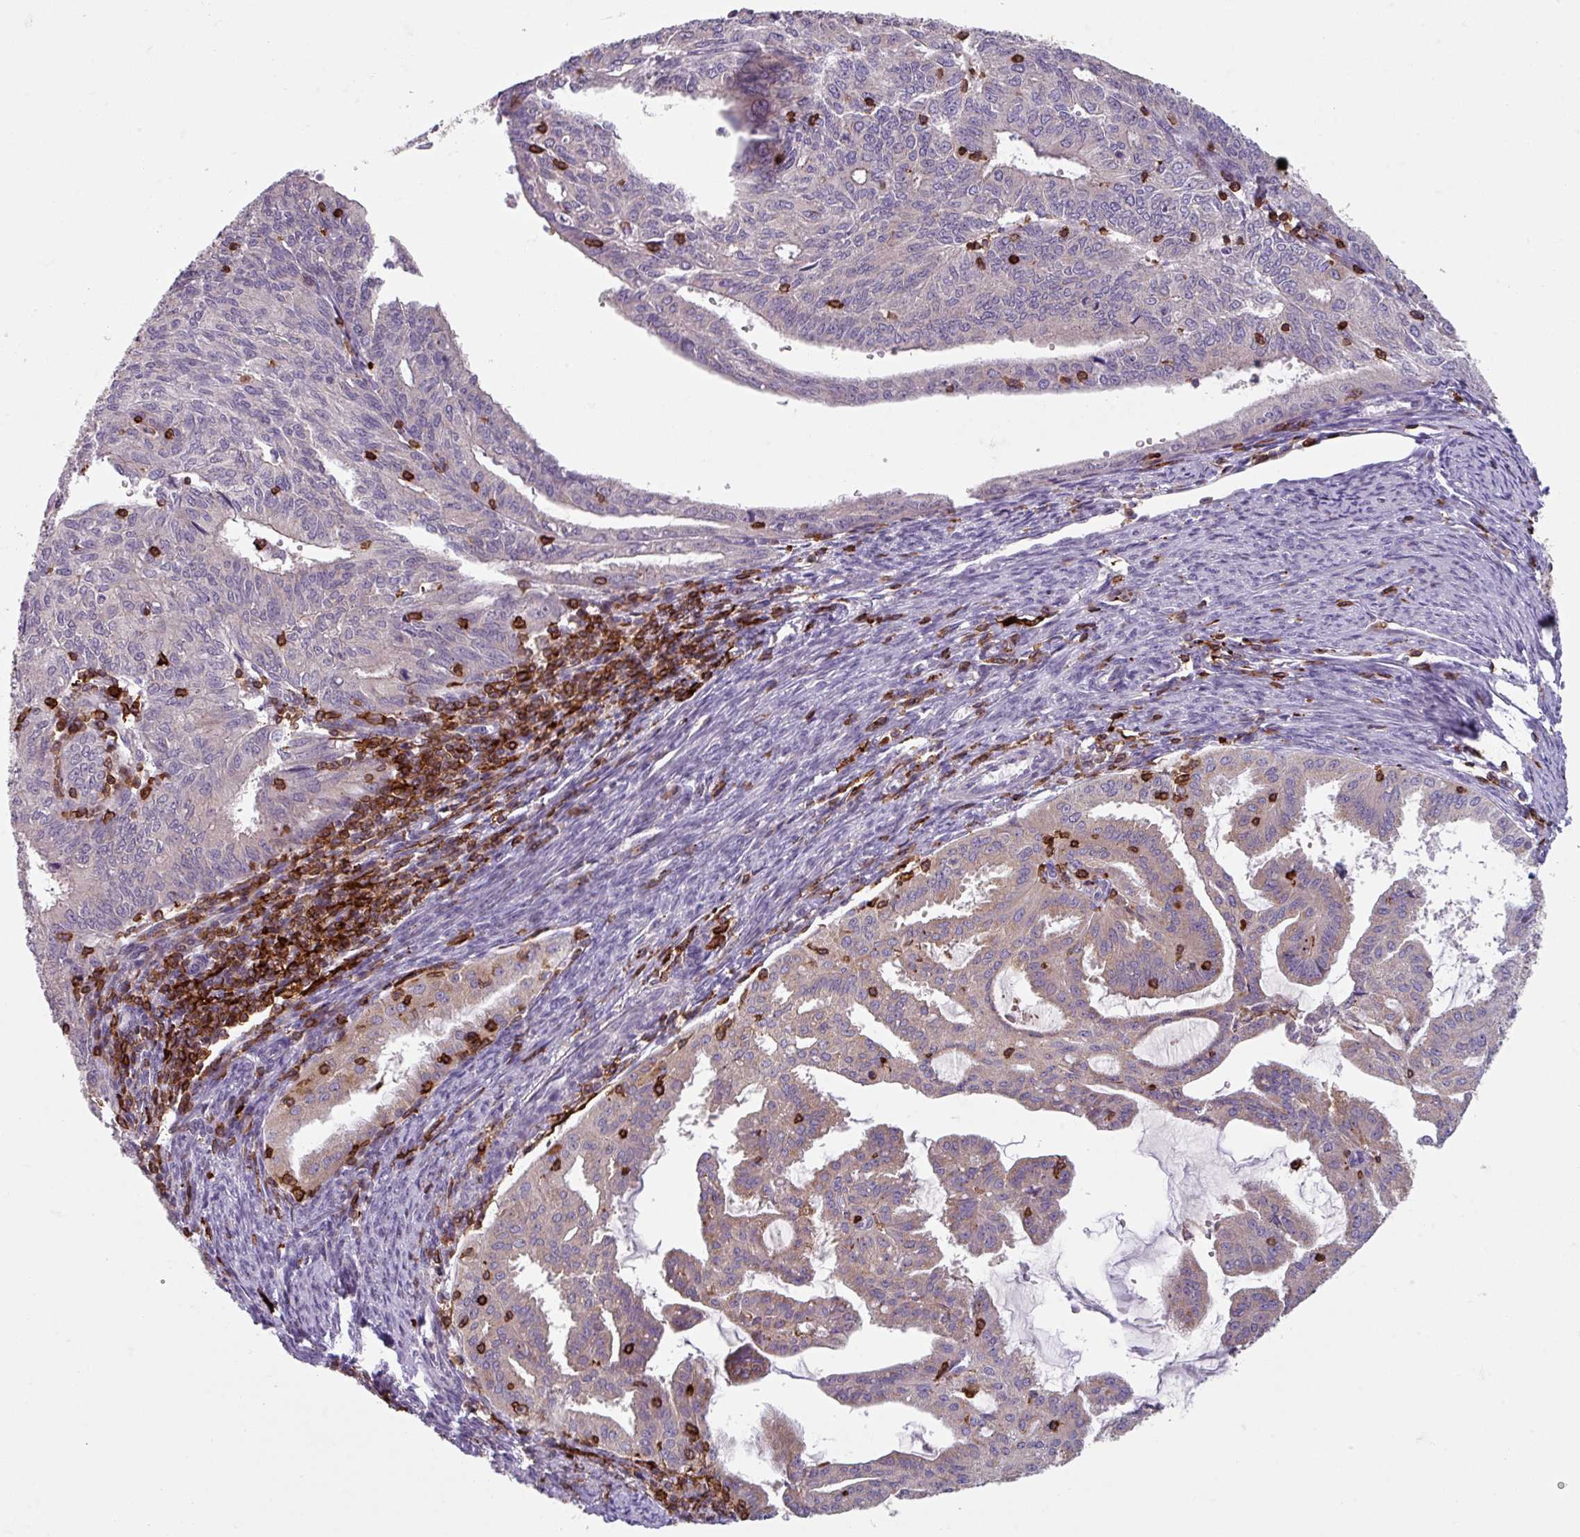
{"staining": {"intensity": "weak", "quantity": "<25%", "location": "cytoplasmic/membranous"}, "tissue": "endometrial cancer", "cell_type": "Tumor cells", "image_type": "cancer", "snomed": [{"axis": "morphology", "description": "Adenocarcinoma, NOS"}, {"axis": "topography", "description": "Endometrium"}], "caption": "DAB (3,3'-diaminobenzidine) immunohistochemical staining of human endometrial cancer (adenocarcinoma) demonstrates no significant expression in tumor cells. The staining is performed using DAB (3,3'-diaminobenzidine) brown chromogen with nuclei counter-stained in using hematoxylin.", "gene": "NEDD9", "patient": {"sex": "female", "age": 70}}